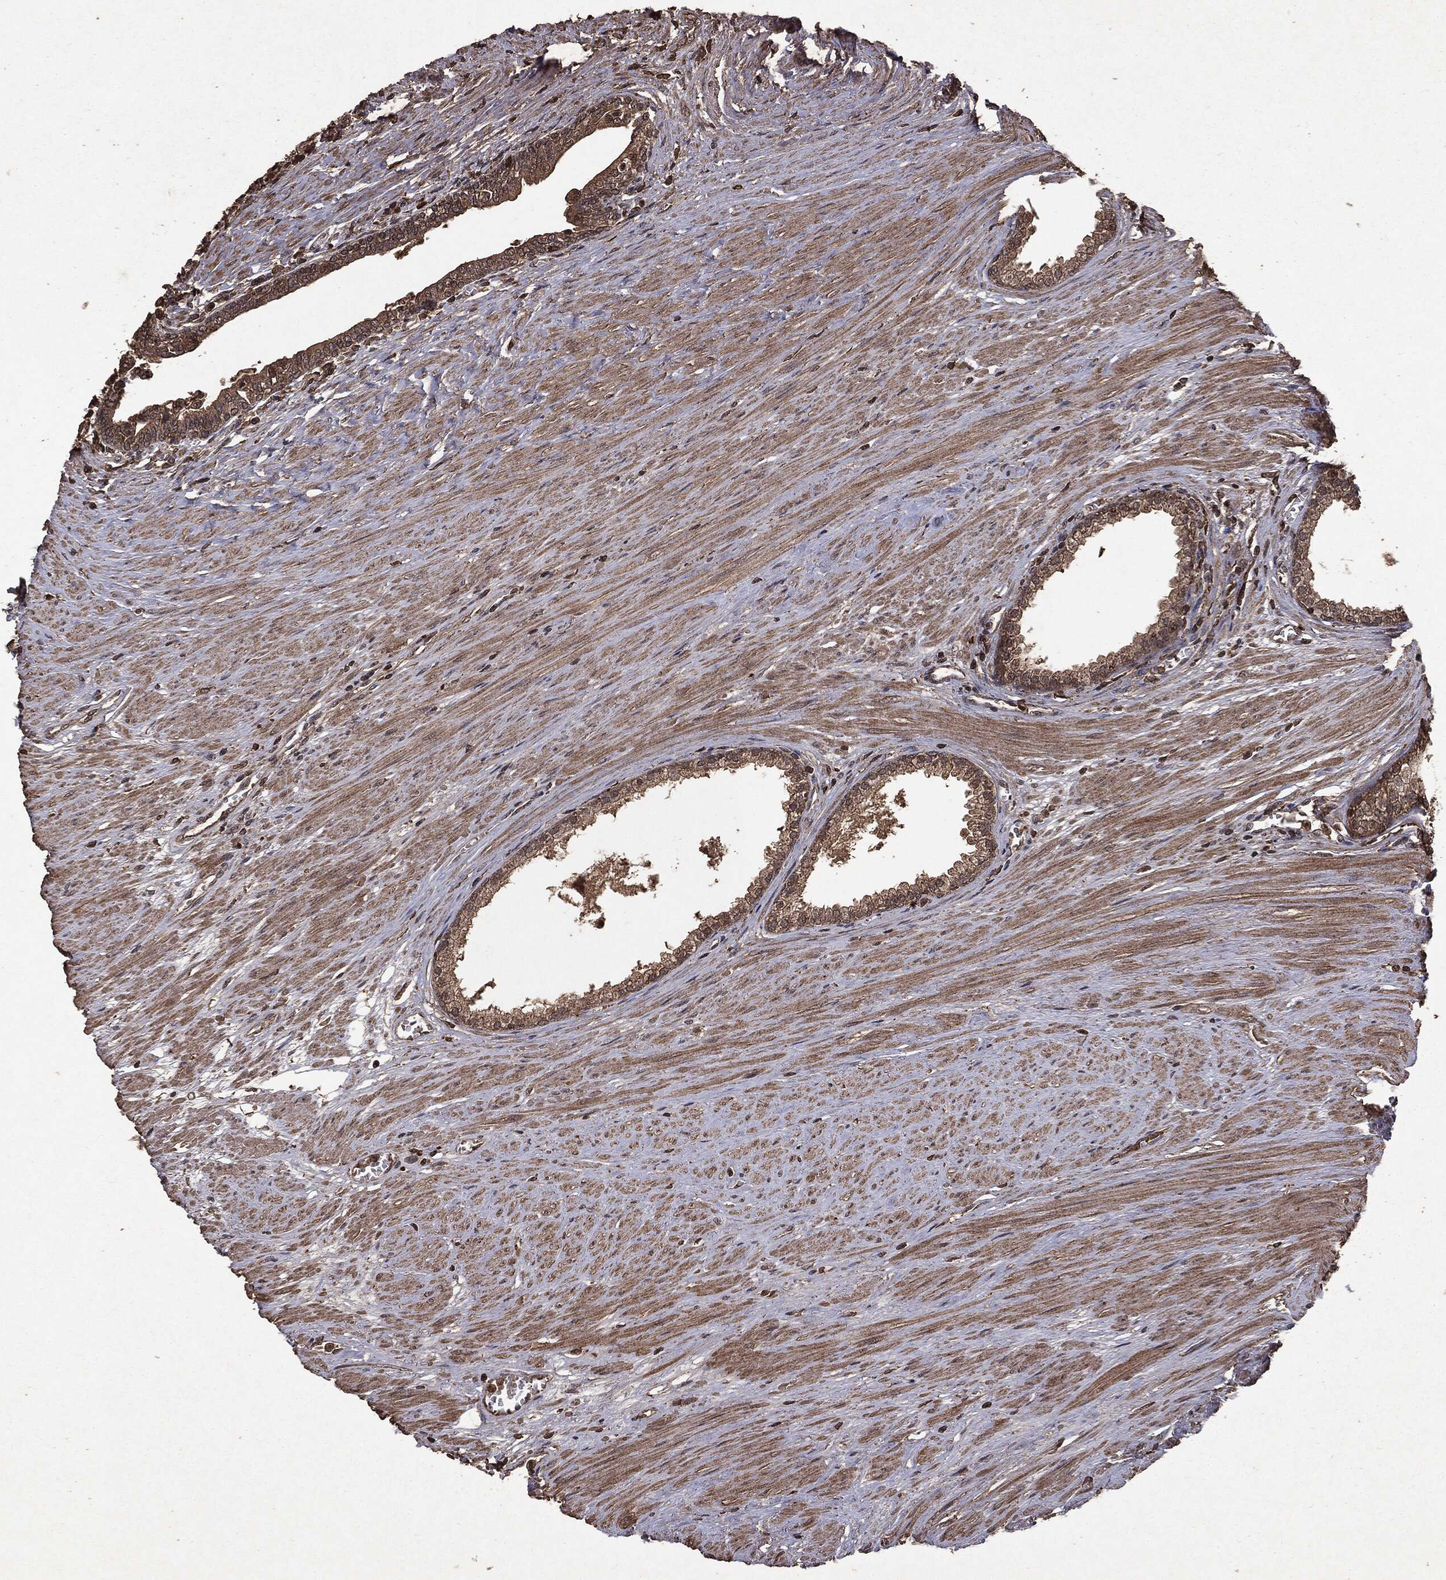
{"staining": {"intensity": "moderate", "quantity": ">75%", "location": "cytoplasmic/membranous"}, "tissue": "prostate", "cell_type": "Glandular cells", "image_type": "normal", "snomed": [{"axis": "morphology", "description": "Normal tissue, NOS"}, {"axis": "topography", "description": "Prostate"}], "caption": "This image demonstrates IHC staining of normal prostate, with medium moderate cytoplasmic/membranous expression in about >75% of glandular cells.", "gene": "NME1", "patient": {"sex": "male", "age": 64}}